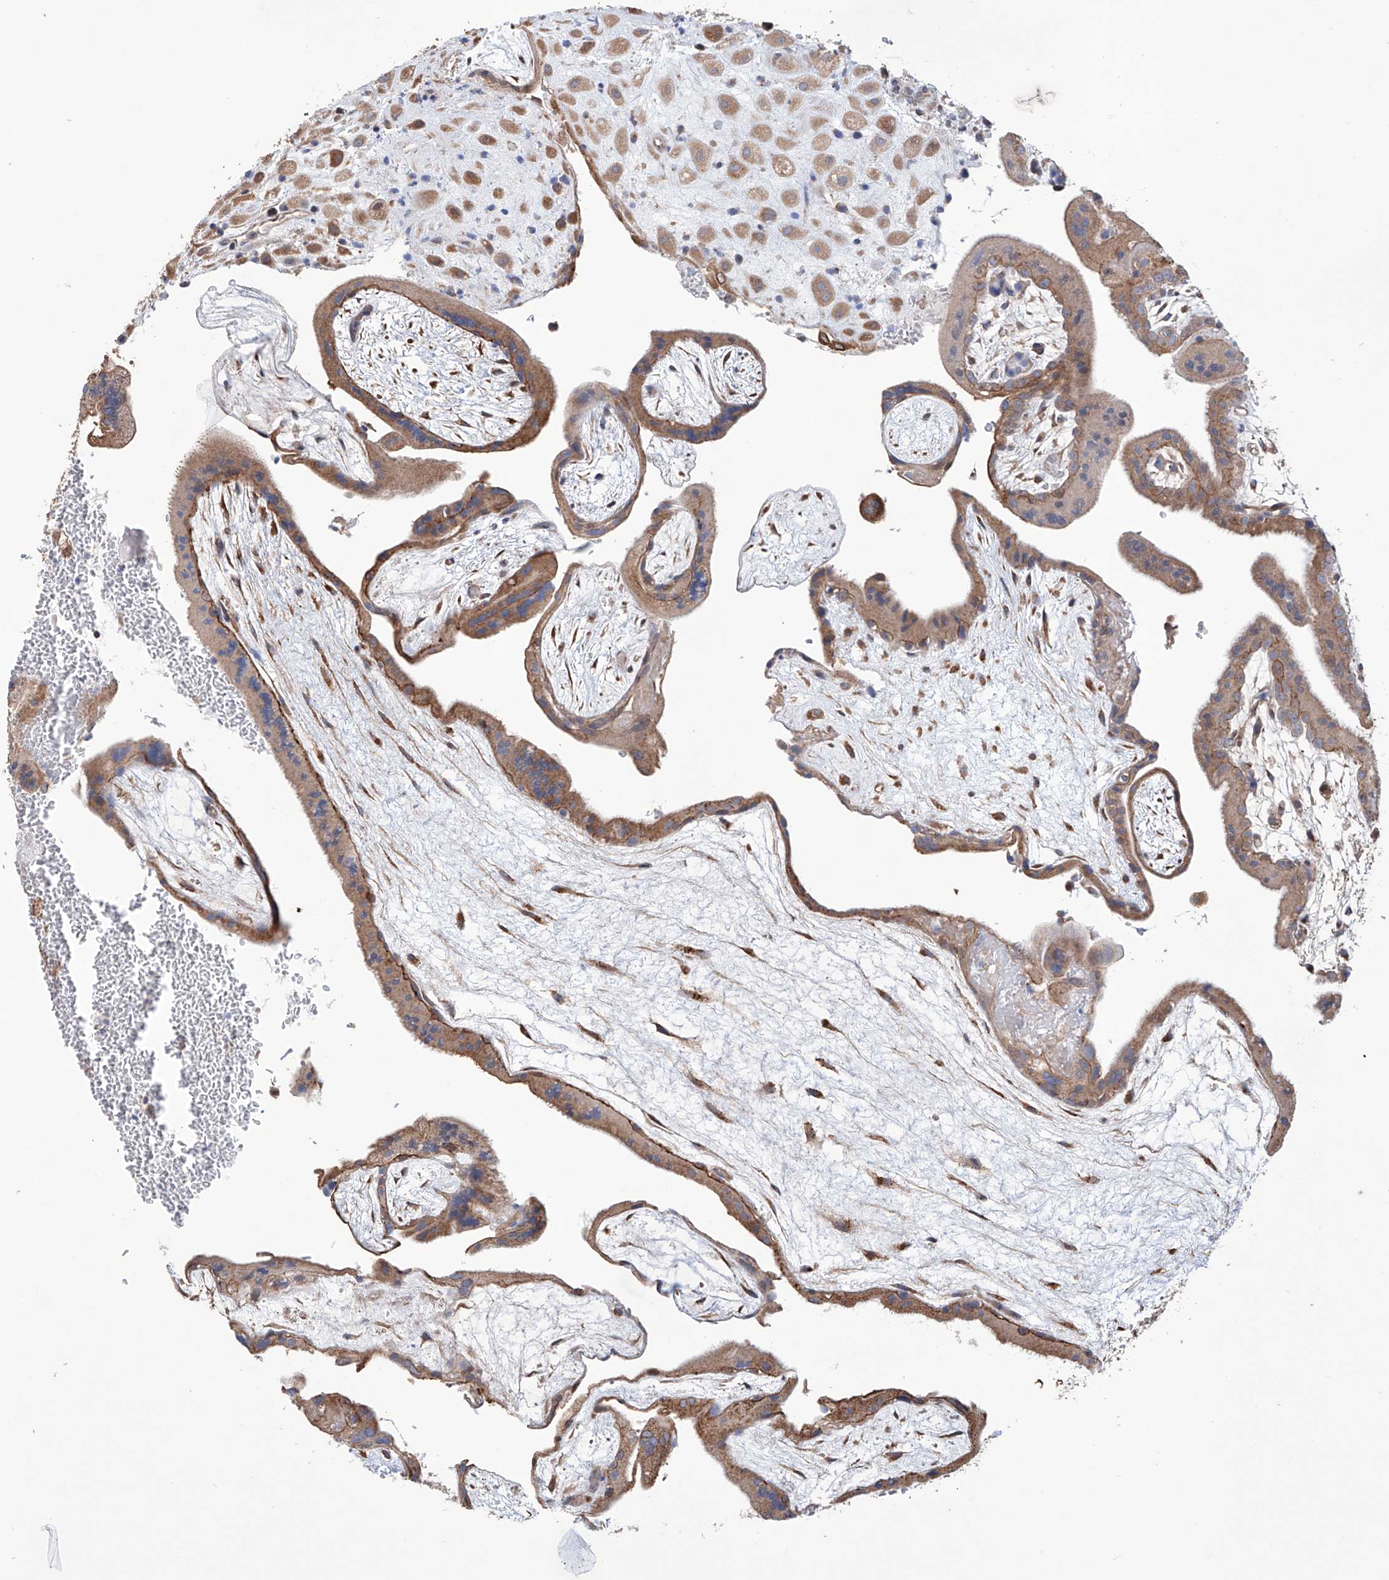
{"staining": {"intensity": "moderate", "quantity": ">75%", "location": "cytoplasmic/membranous"}, "tissue": "placenta", "cell_type": "Decidual cells", "image_type": "normal", "snomed": [{"axis": "morphology", "description": "Normal tissue, NOS"}, {"axis": "topography", "description": "Placenta"}], "caption": "Immunohistochemistry of normal placenta reveals medium levels of moderate cytoplasmic/membranous expression in about >75% of decidual cells.", "gene": "AFG1L", "patient": {"sex": "female", "age": 35}}